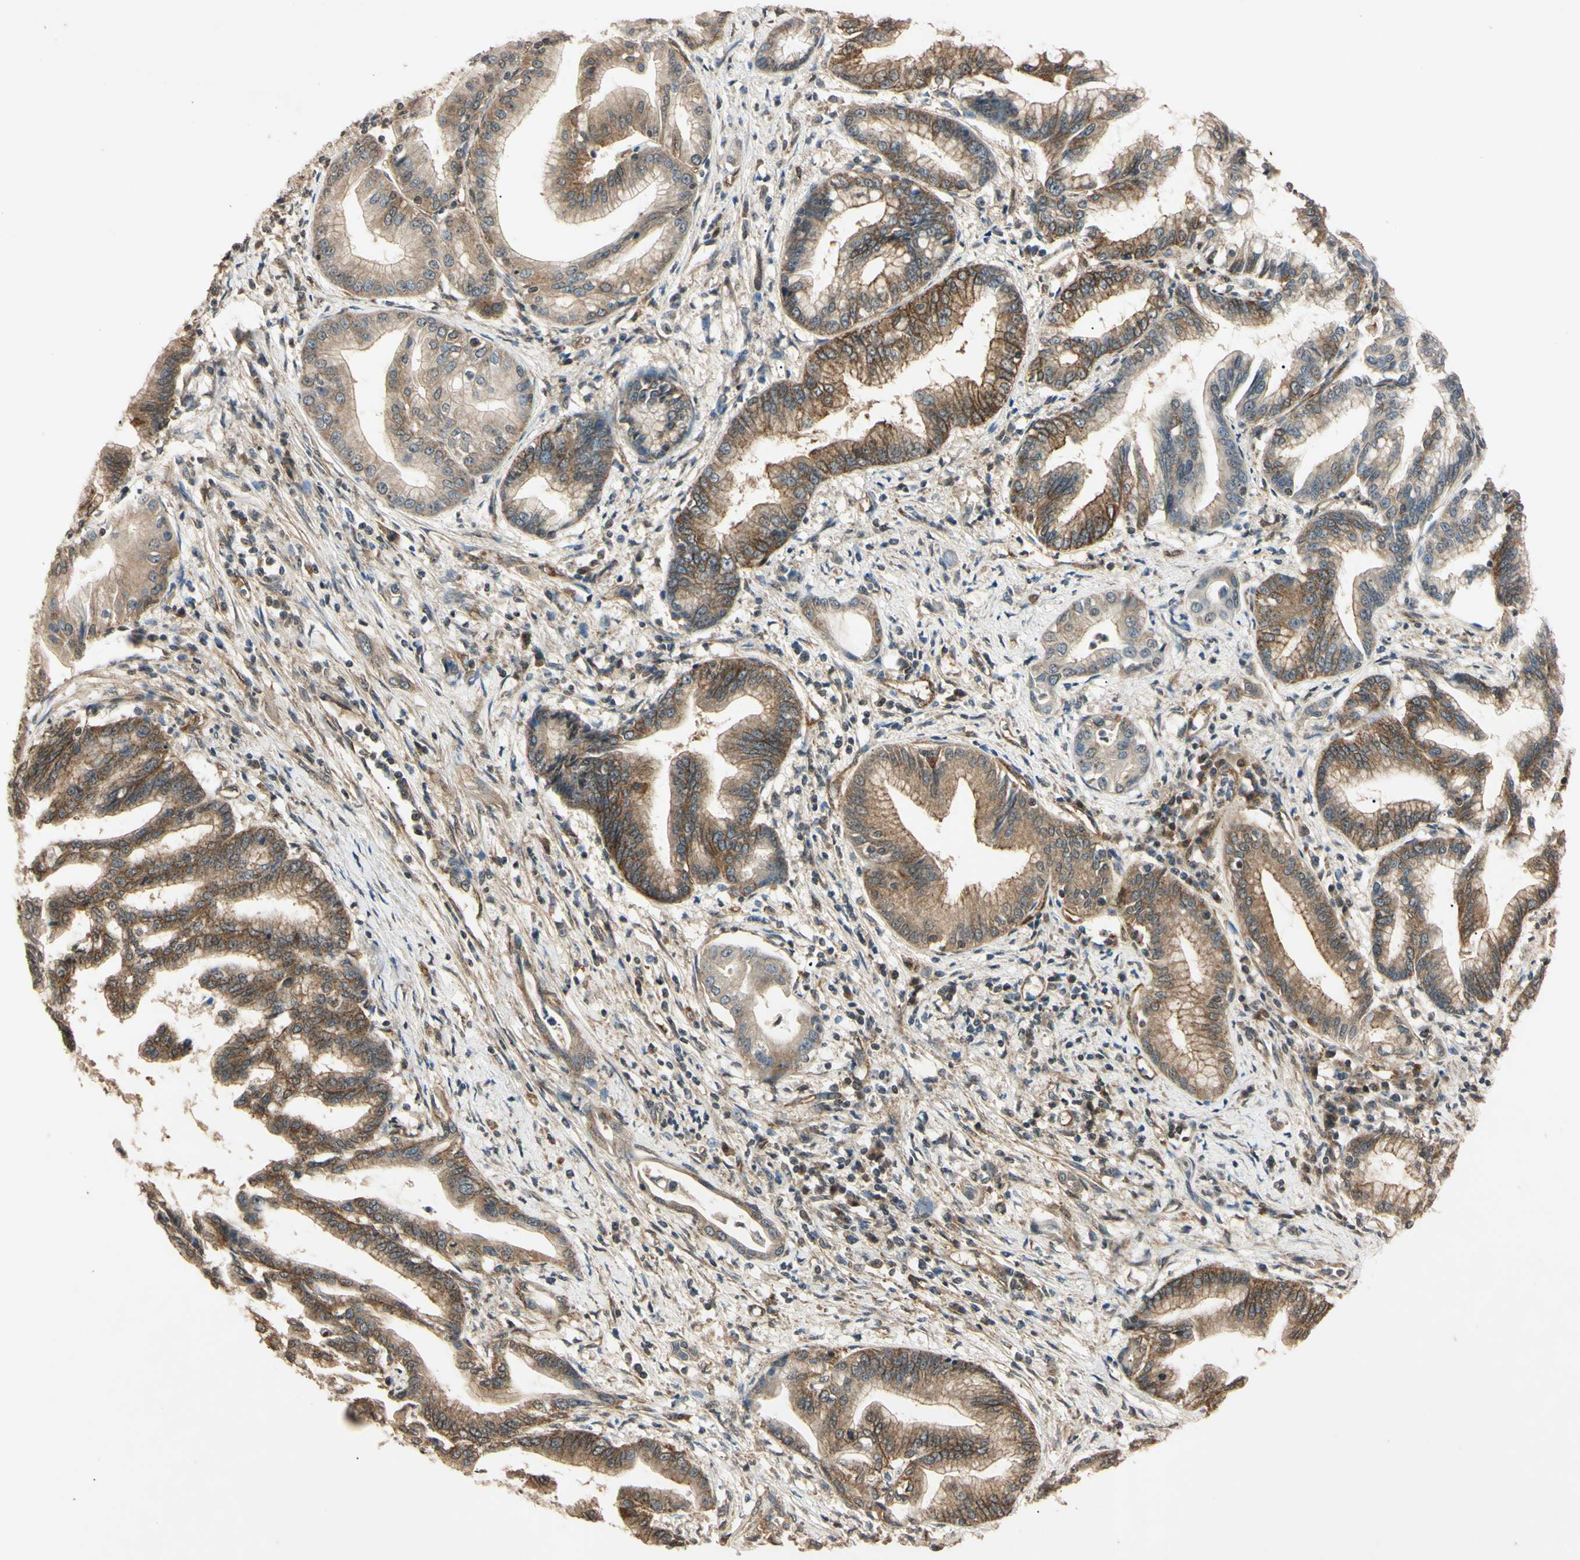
{"staining": {"intensity": "moderate", "quantity": "25%-75%", "location": "cytoplasmic/membranous"}, "tissue": "pancreatic cancer", "cell_type": "Tumor cells", "image_type": "cancer", "snomed": [{"axis": "morphology", "description": "Adenocarcinoma, NOS"}, {"axis": "topography", "description": "Pancreas"}], "caption": "There is medium levels of moderate cytoplasmic/membranous staining in tumor cells of pancreatic cancer, as demonstrated by immunohistochemical staining (brown color).", "gene": "EPN1", "patient": {"sex": "female", "age": 64}}